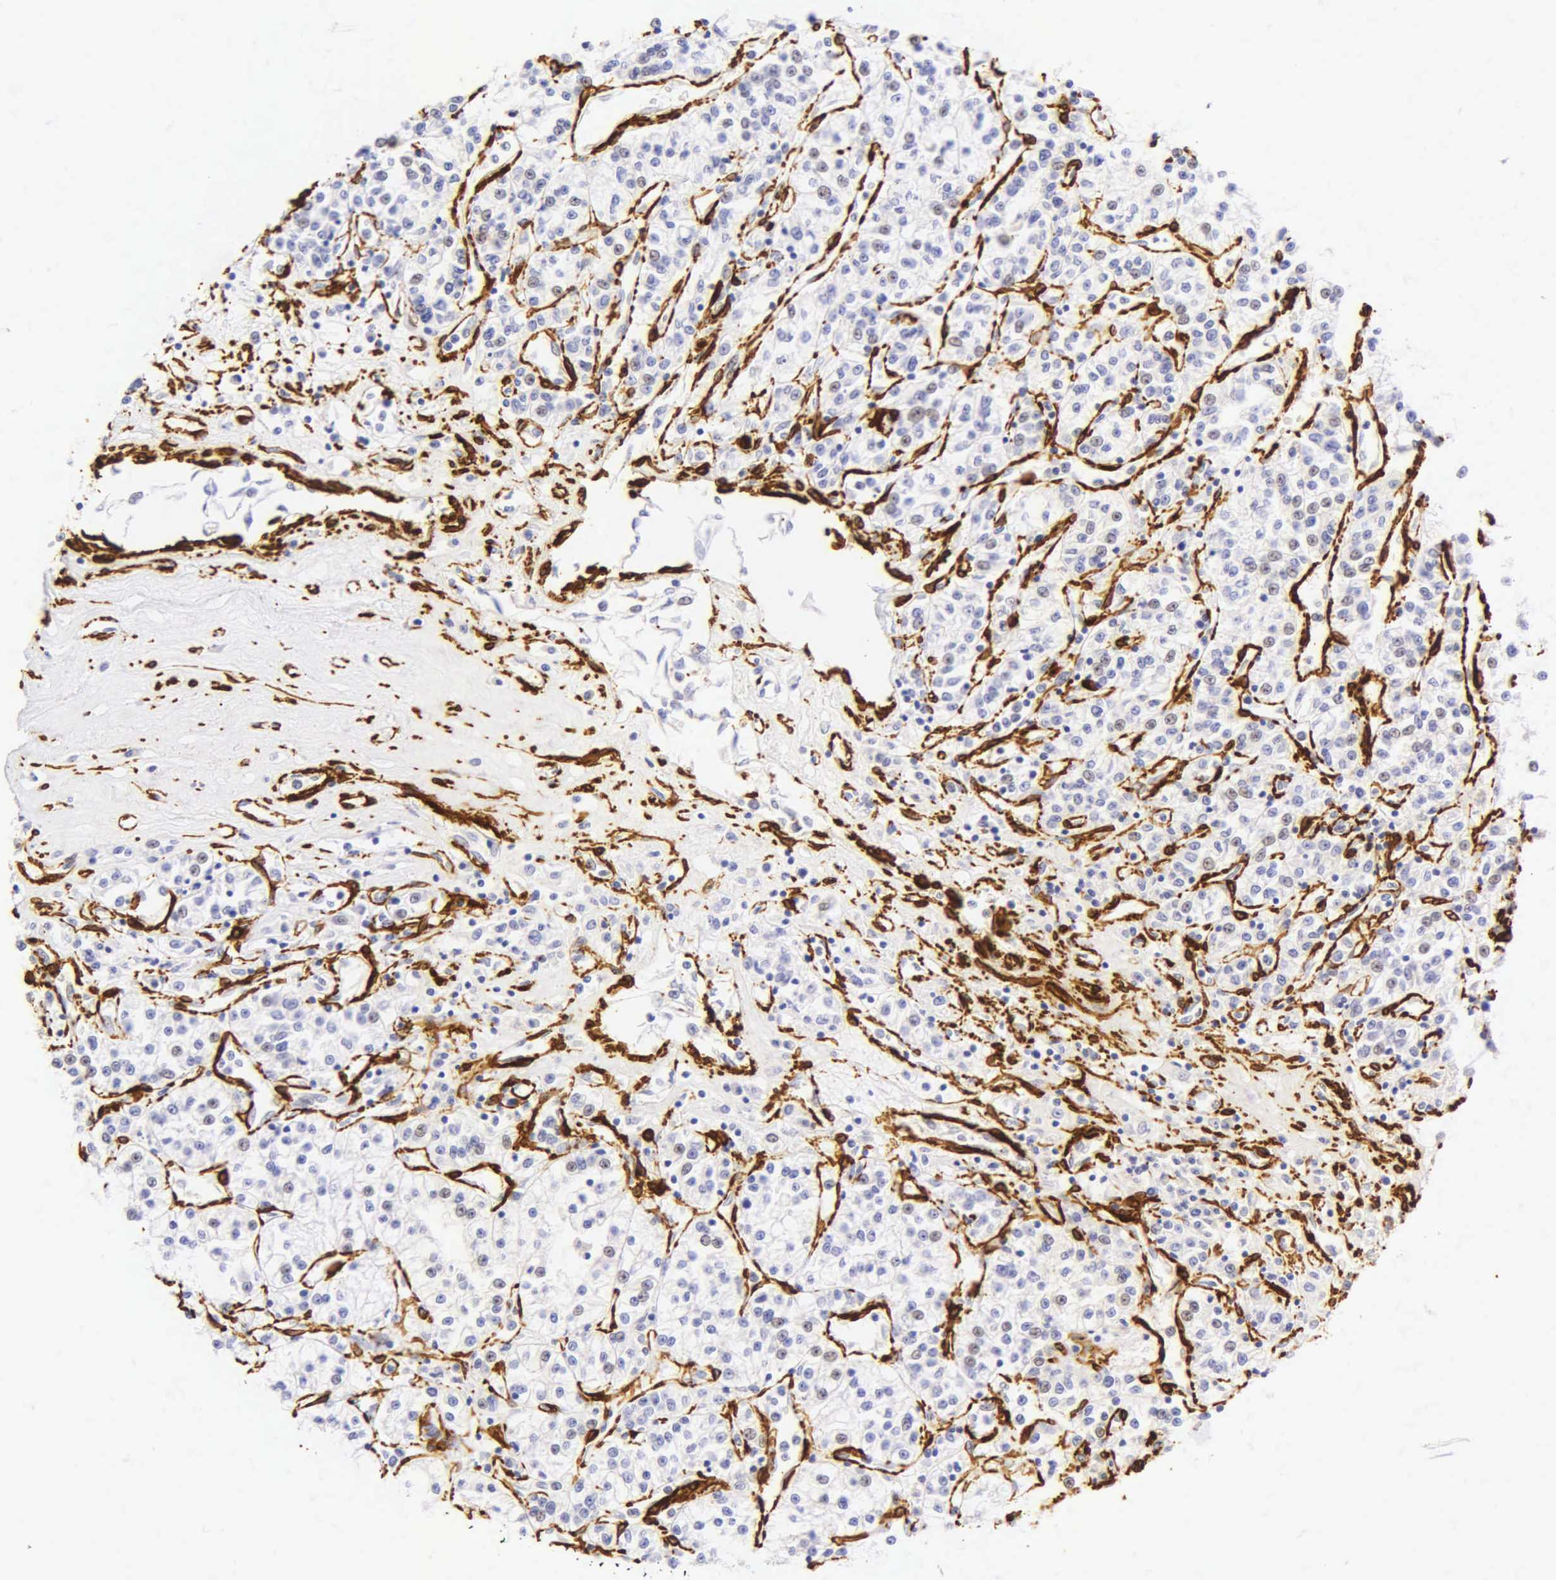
{"staining": {"intensity": "weak", "quantity": "<25%", "location": "nuclear"}, "tissue": "renal cancer", "cell_type": "Tumor cells", "image_type": "cancer", "snomed": [{"axis": "morphology", "description": "Adenocarcinoma, NOS"}, {"axis": "topography", "description": "Kidney"}], "caption": "The micrograph exhibits no significant staining in tumor cells of renal cancer.", "gene": "ACTA2", "patient": {"sex": "female", "age": 76}}